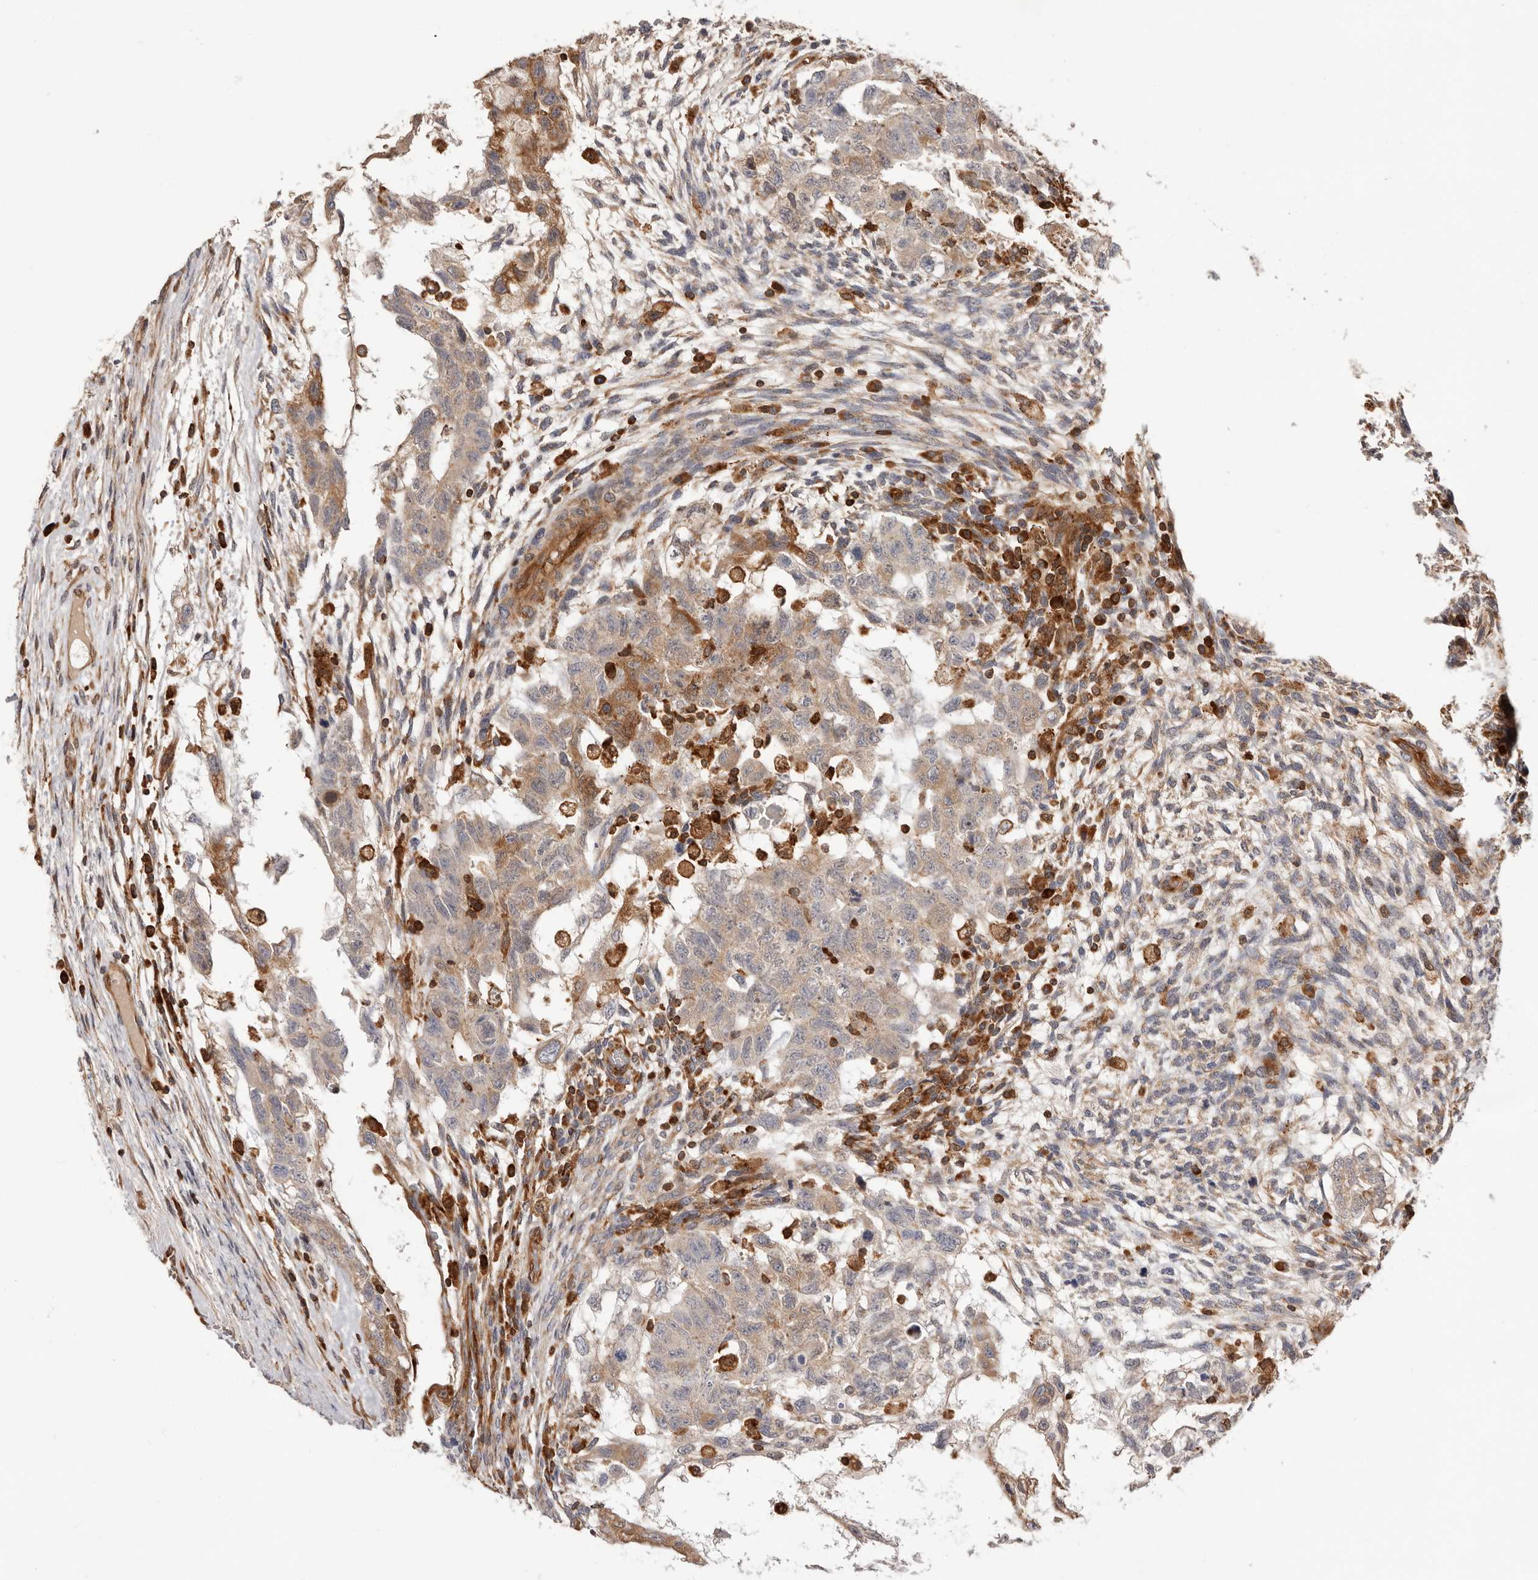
{"staining": {"intensity": "weak", "quantity": ">75%", "location": "cytoplasmic/membranous"}, "tissue": "testis cancer", "cell_type": "Tumor cells", "image_type": "cancer", "snomed": [{"axis": "morphology", "description": "Normal tissue, NOS"}, {"axis": "morphology", "description": "Carcinoma, Embryonal, NOS"}, {"axis": "topography", "description": "Testis"}], "caption": "A micrograph showing weak cytoplasmic/membranous staining in approximately >75% of tumor cells in testis embryonal carcinoma, as visualized by brown immunohistochemical staining.", "gene": "RNF213", "patient": {"sex": "male", "age": 36}}